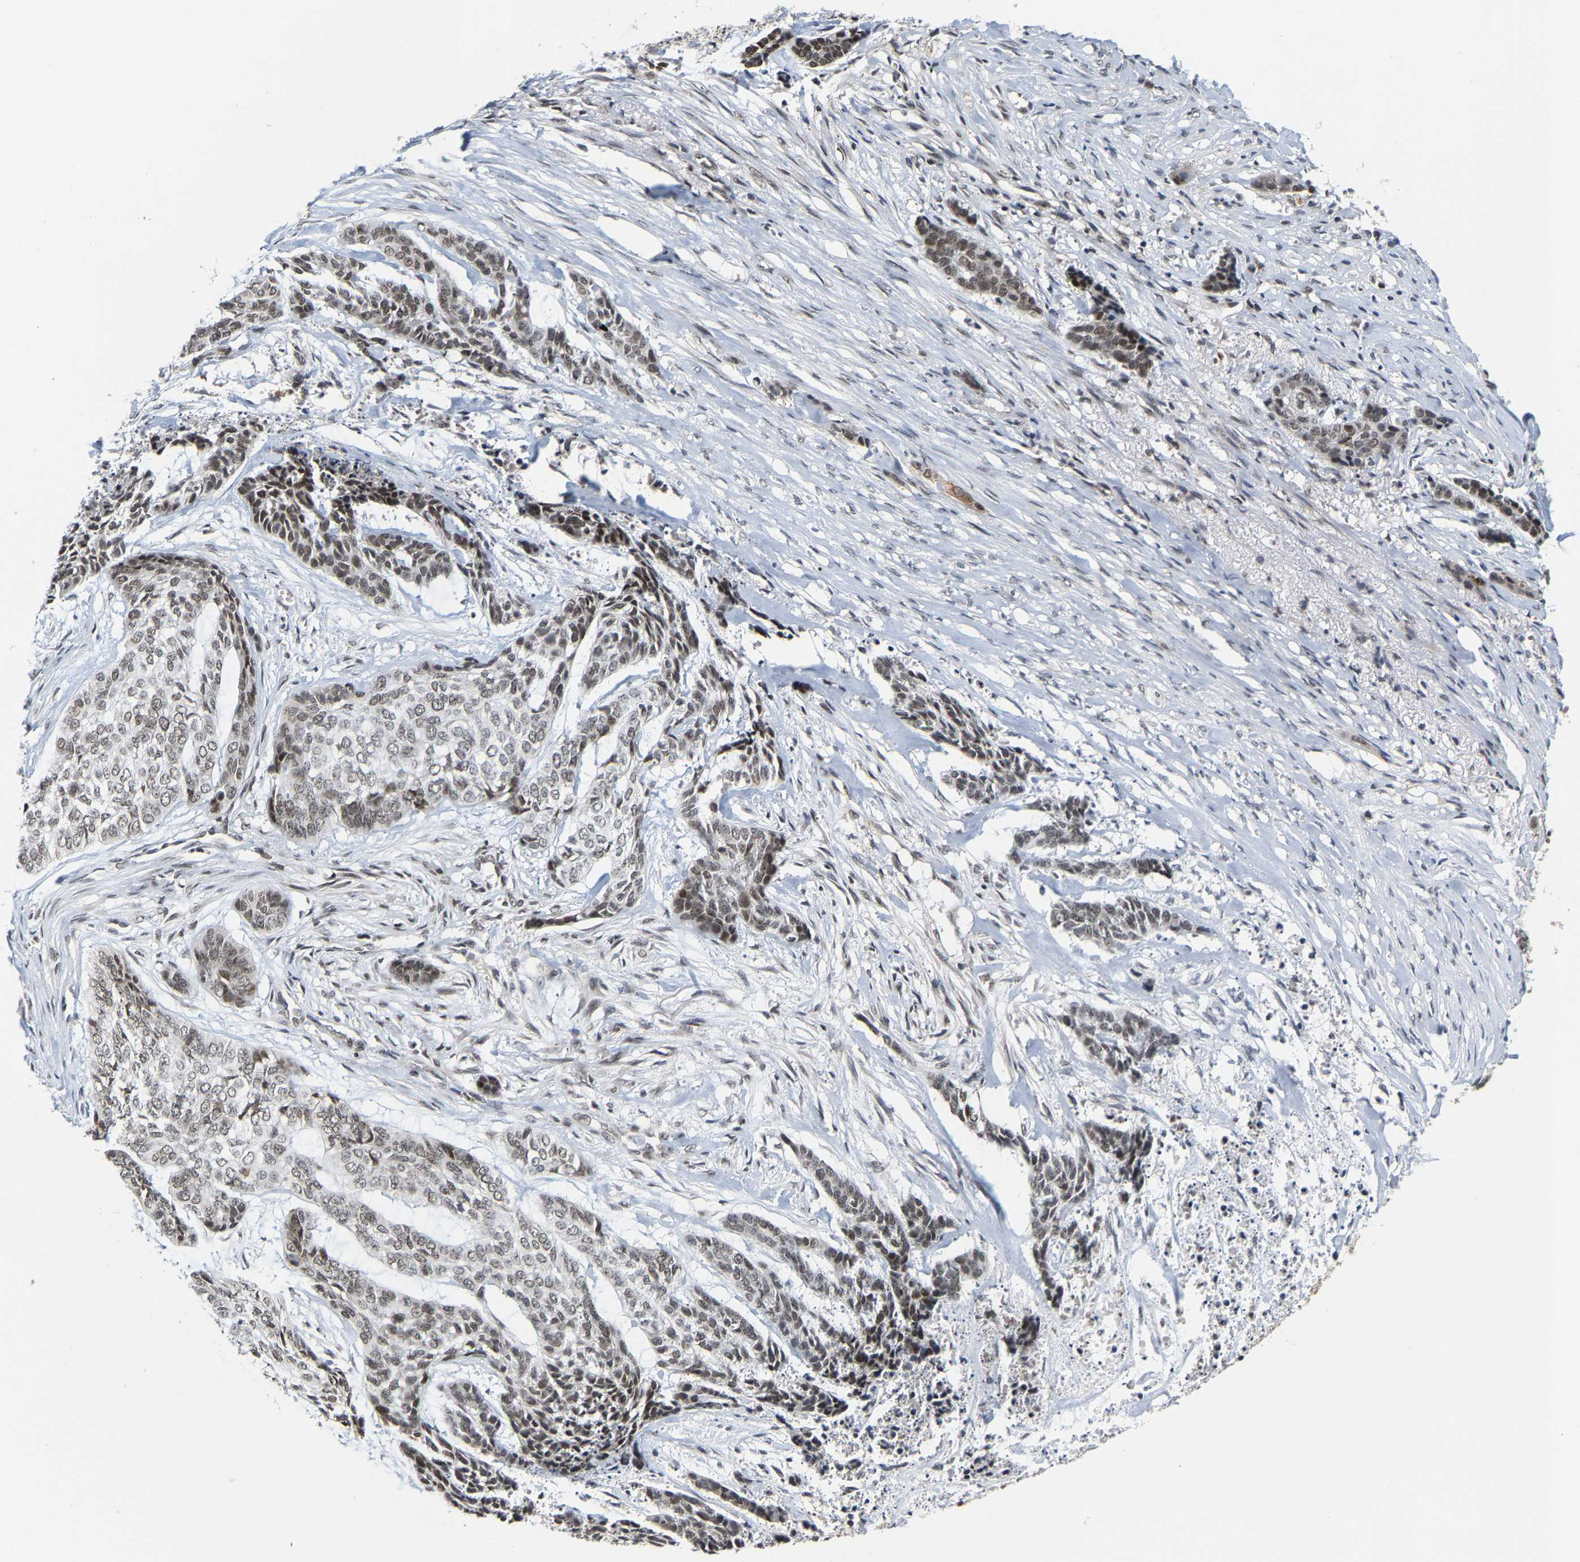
{"staining": {"intensity": "moderate", "quantity": ">75%", "location": "nuclear"}, "tissue": "skin cancer", "cell_type": "Tumor cells", "image_type": "cancer", "snomed": [{"axis": "morphology", "description": "Basal cell carcinoma"}, {"axis": "topography", "description": "Skin"}], "caption": "Immunohistochemistry (IHC) (DAB (3,3'-diaminobenzidine)) staining of skin basal cell carcinoma shows moderate nuclear protein positivity in approximately >75% of tumor cells. The staining was performed using DAB to visualize the protein expression in brown, while the nuclei were stained in blue with hematoxylin (Magnification: 20x).", "gene": "ANKRD6", "patient": {"sex": "female", "age": 64}}